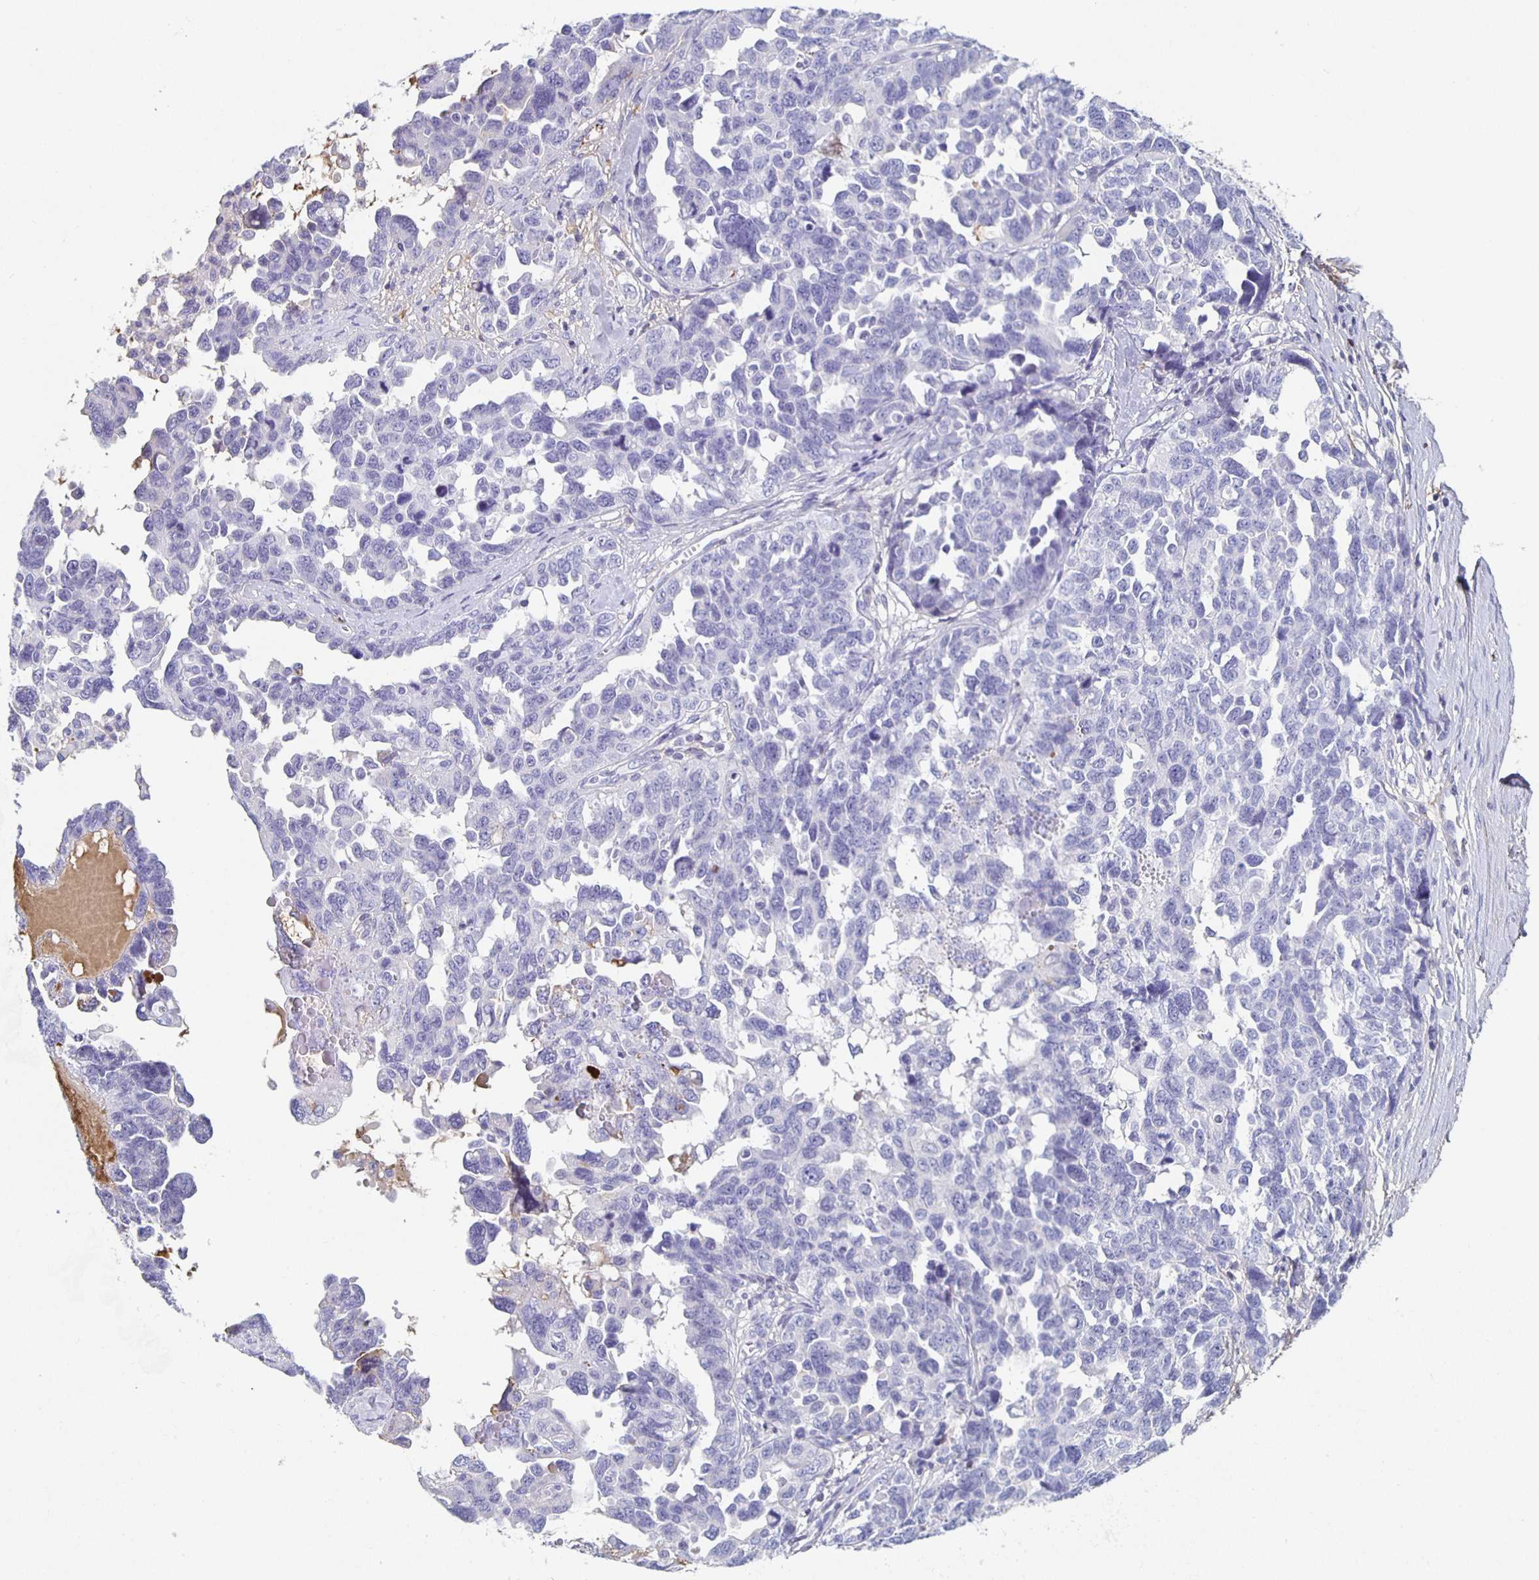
{"staining": {"intensity": "negative", "quantity": "none", "location": "none"}, "tissue": "ovarian cancer", "cell_type": "Tumor cells", "image_type": "cancer", "snomed": [{"axis": "morphology", "description": "Cystadenocarcinoma, serous, NOS"}, {"axis": "topography", "description": "Ovary"}], "caption": "Protein analysis of ovarian cancer exhibits no significant expression in tumor cells.", "gene": "FGA", "patient": {"sex": "female", "age": 69}}